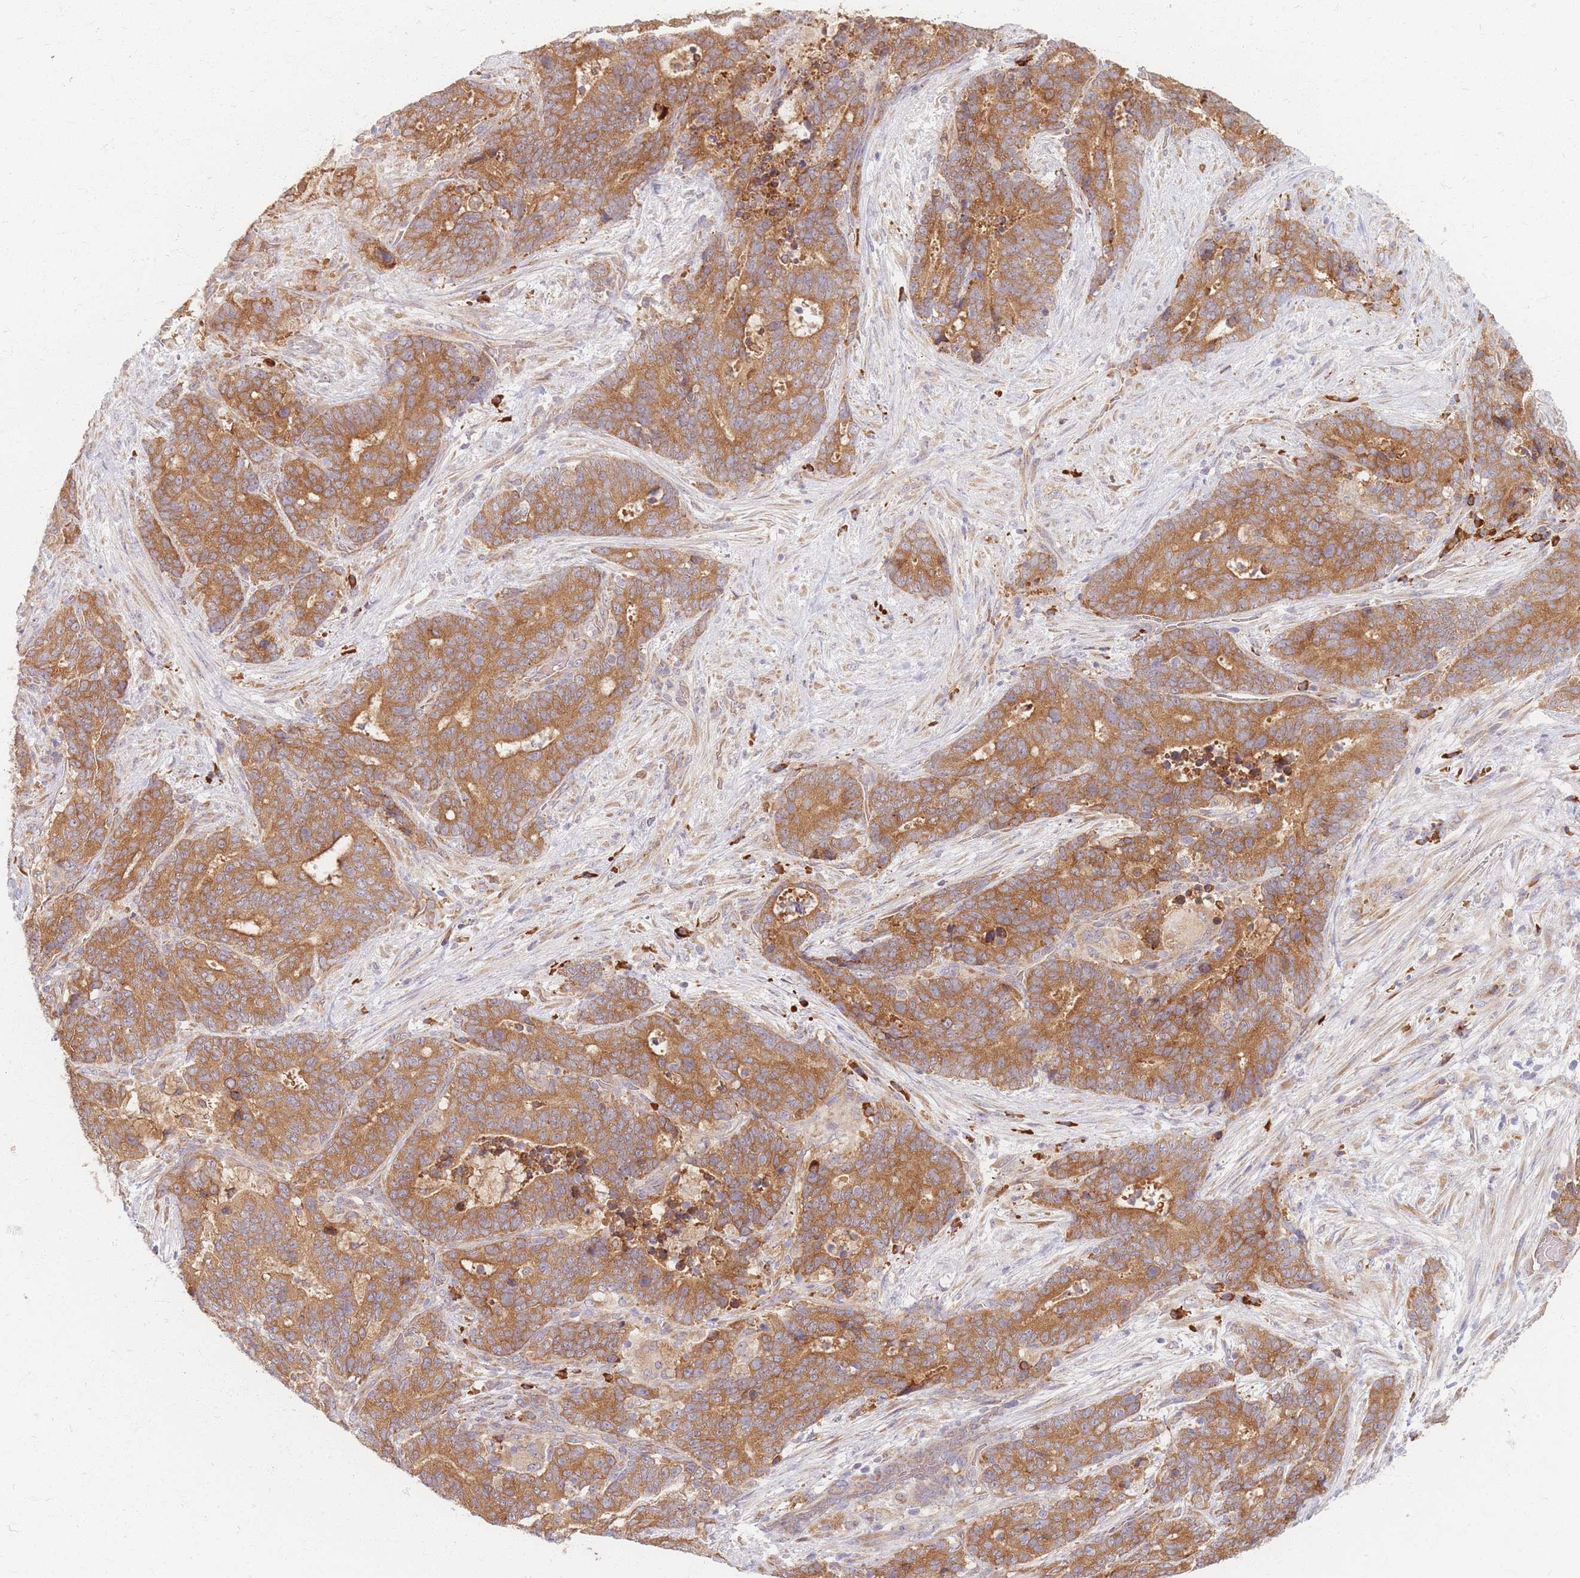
{"staining": {"intensity": "moderate", "quantity": ">75%", "location": "cytoplasmic/membranous"}, "tissue": "stomach cancer", "cell_type": "Tumor cells", "image_type": "cancer", "snomed": [{"axis": "morphology", "description": "Normal tissue, NOS"}, {"axis": "morphology", "description": "Adenocarcinoma, NOS"}, {"axis": "topography", "description": "Stomach"}], "caption": "IHC of human stomach adenocarcinoma exhibits medium levels of moderate cytoplasmic/membranous positivity in approximately >75% of tumor cells.", "gene": "SMIM14", "patient": {"sex": "female", "age": 64}}